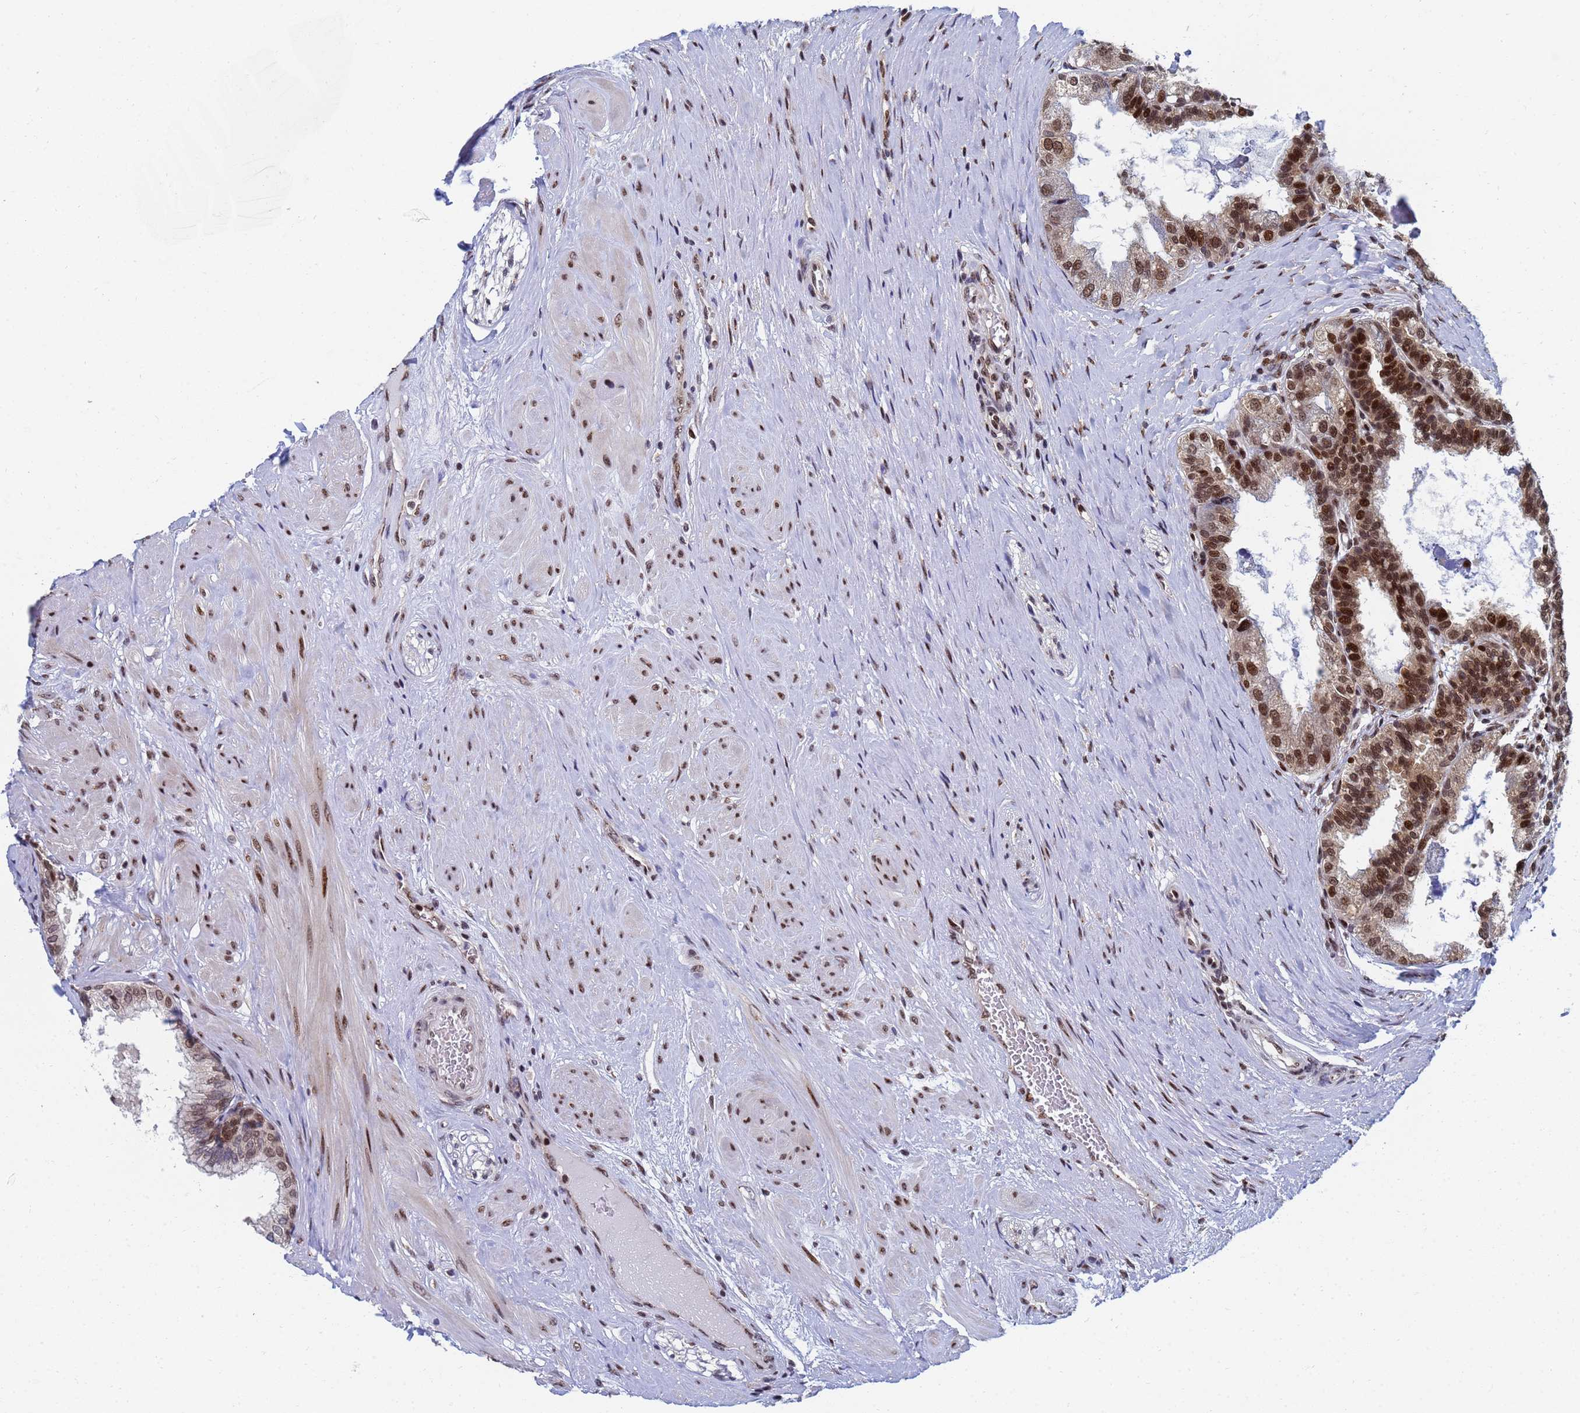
{"staining": {"intensity": "strong", "quantity": ">75%", "location": "nuclear"}, "tissue": "prostate", "cell_type": "Glandular cells", "image_type": "normal", "snomed": [{"axis": "morphology", "description": "Normal tissue, NOS"}, {"axis": "topography", "description": "Prostate"}], "caption": "The image displays staining of unremarkable prostate, revealing strong nuclear protein positivity (brown color) within glandular cells.", "gene": "AP5Z1", "patient": {"sex": "male", "age": 60}}